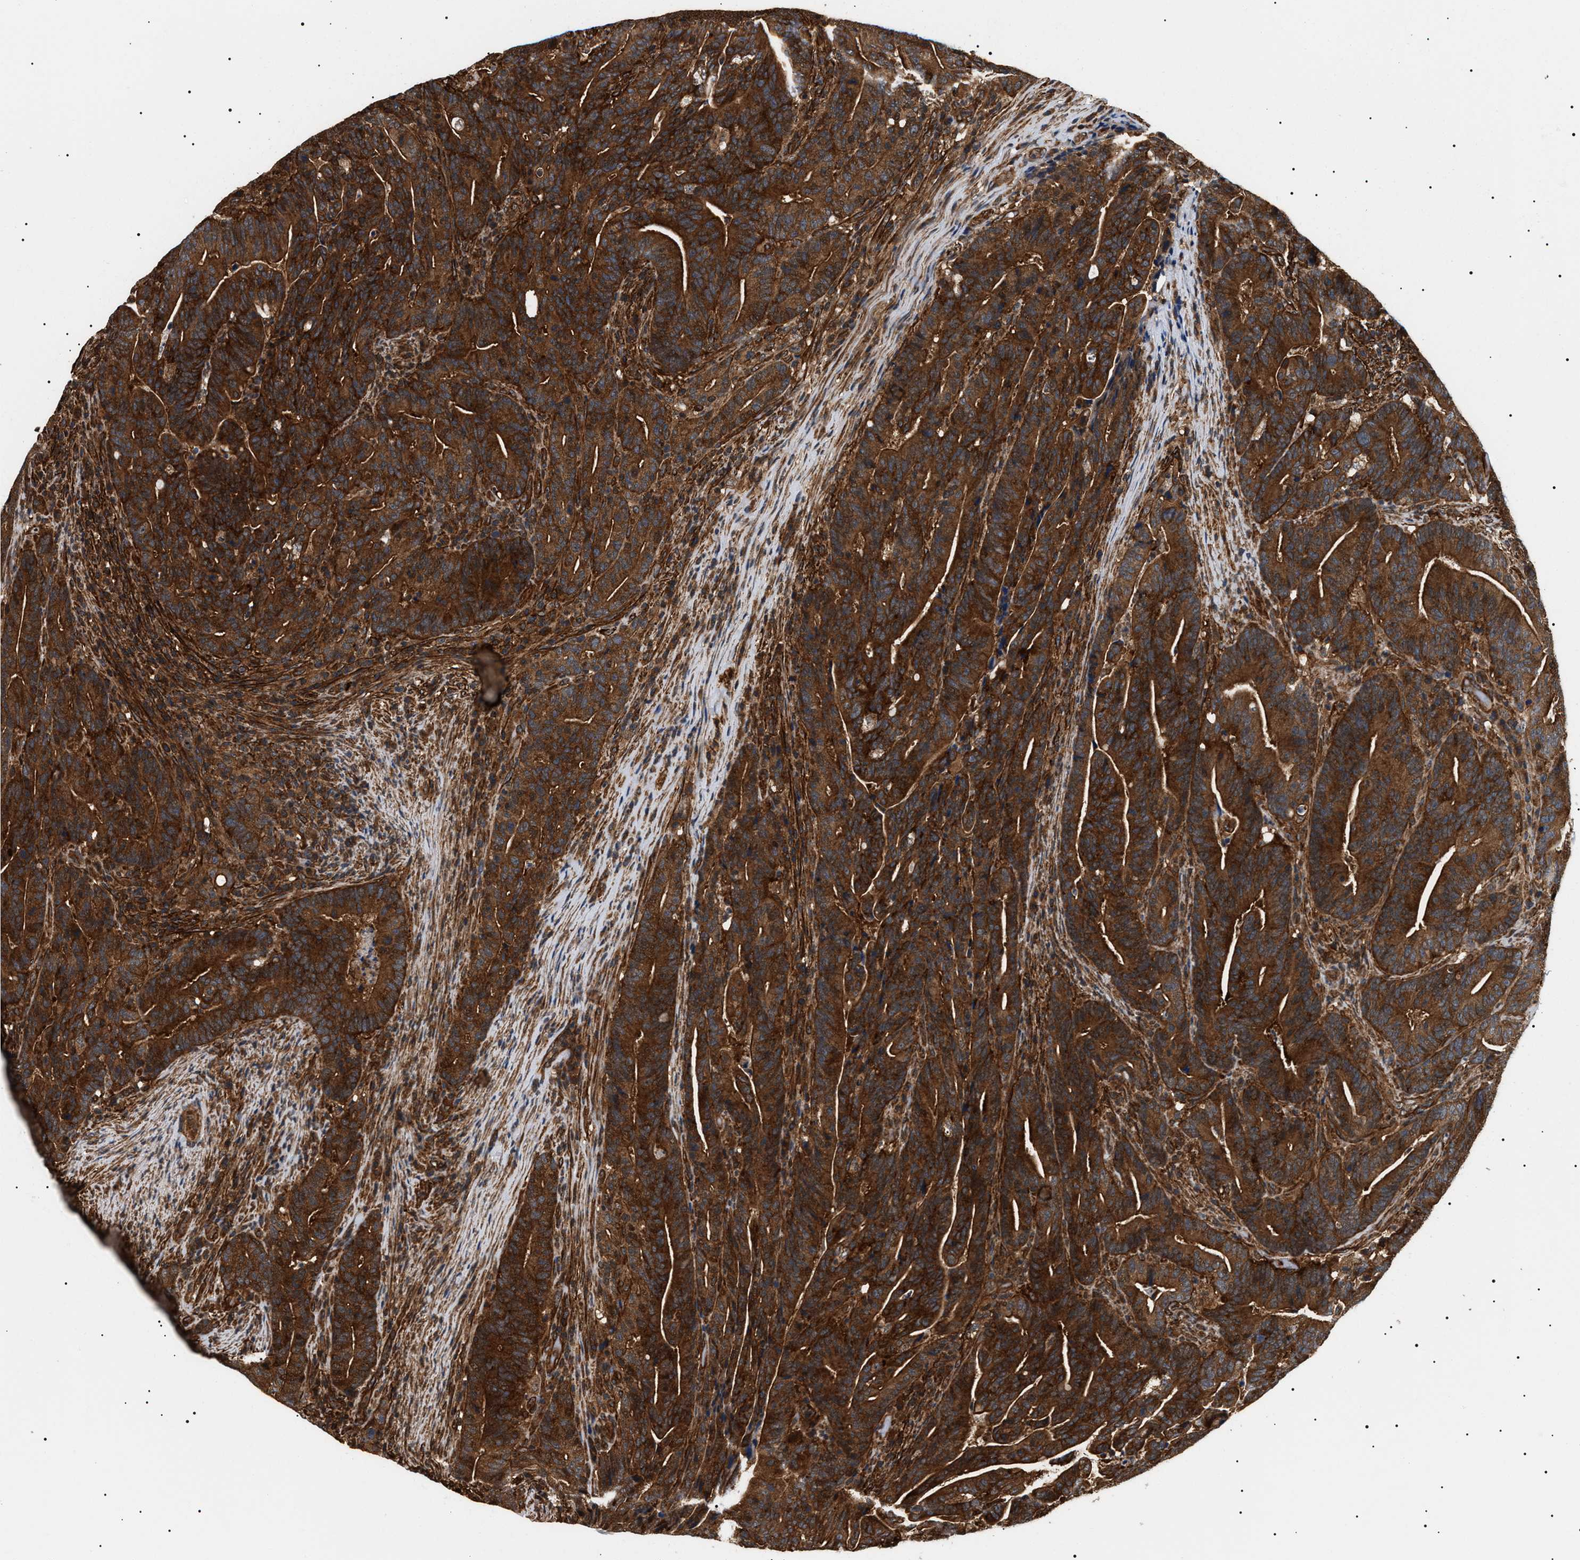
{"staining": {"intensity": "strong", "quantity": ">75%", "location": "cytoplasmic/membranous"}, "tissue": "colorectal cancer", "cell_type": "Tumor cells", "image_type": "cancer", "snomed": [{"axis": "morphology", "description": "Adenocarcinoma, NOS"}, {"axis": "topography", "description": "Colon"}], "caption": "This is a histology image of immunohistochemistry (IHC) staining of colorectal cancer (adenocarcinoma), which shows strong positivity in the cytoplasmic/membranous of tumor cells.", "gene": "SH3GLB2", "patient": {"sex": "female", "age": 66}}